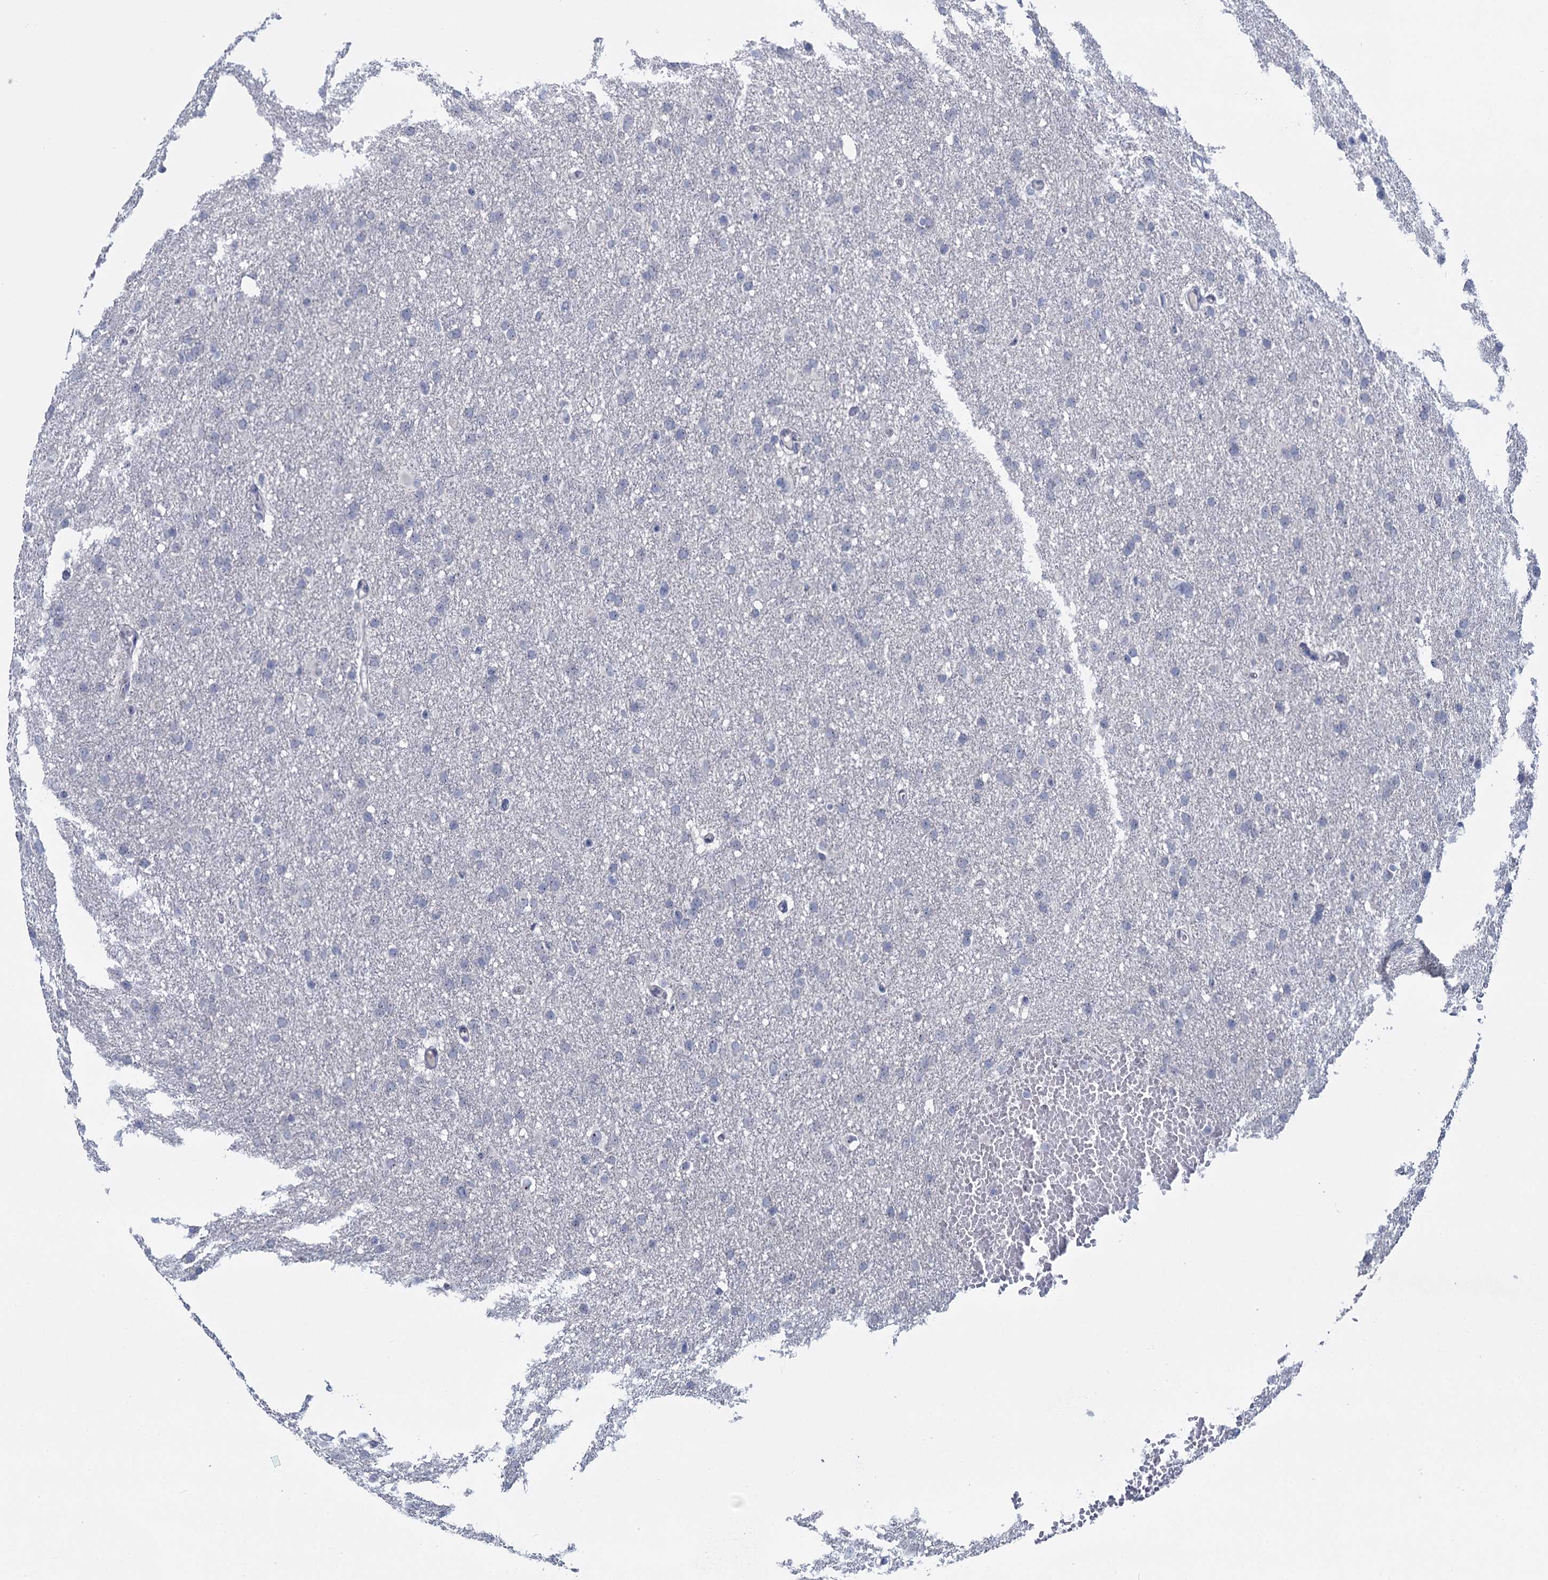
{"staining": {"intensity": "negative", "quantity": "none", "location": "none"}, "tissue": "glioma", "cell_type": "Tumor cells", "image_type": "cancer", "snomed": [{"axis": "morphology", "description": "Glioma, malignant, High grade"}, {"axis": "topography", "description": "Cerebral cortex"}], "caption": "An immunohistochemistry (IHC) image of glioma is shown. There is no staining in tumor cells of glioma.", "gene": "SFN", "patient": {"sex": "female", "age": 36}}